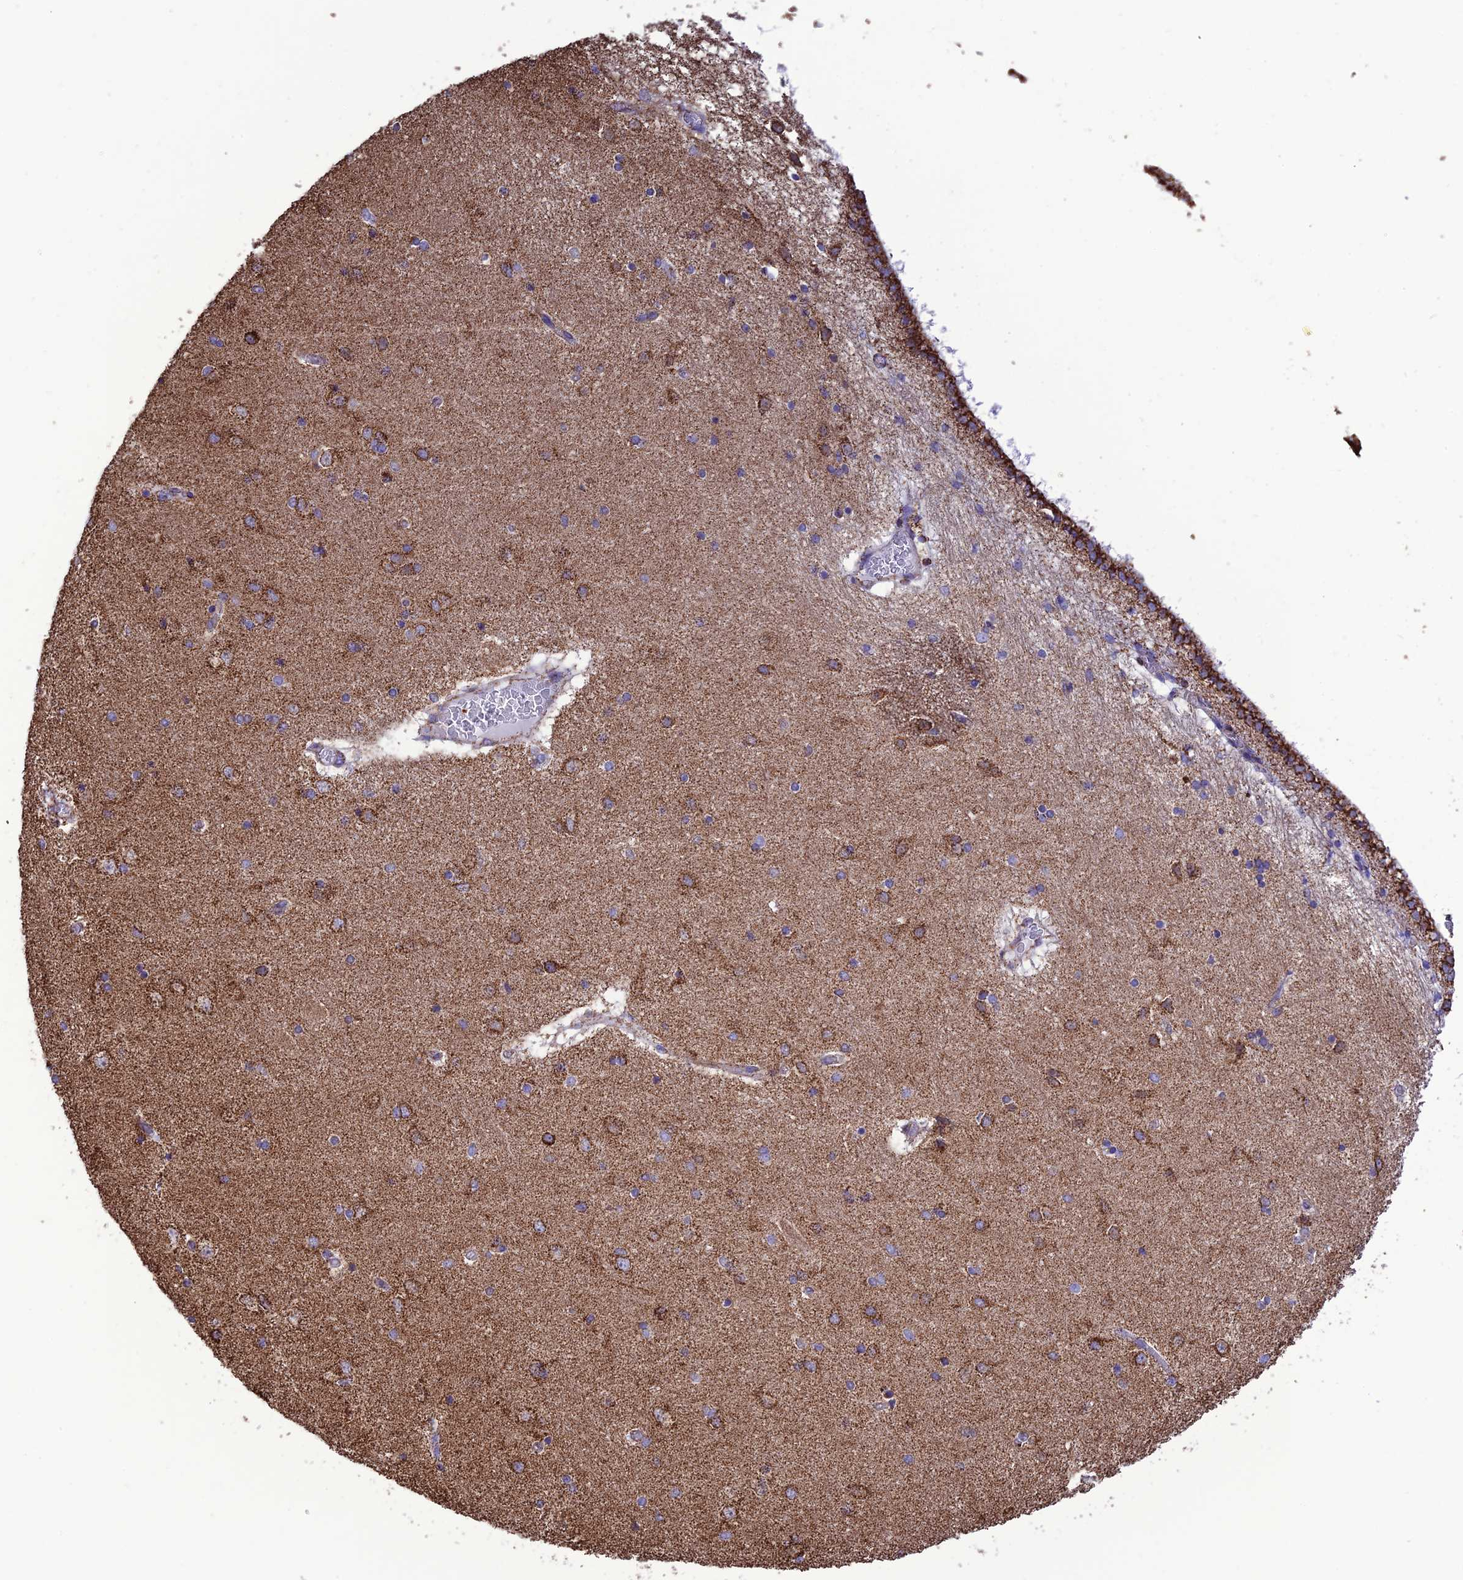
{"staining": {"intensity": "strong", "quantity": "<25%", "location": "cytoplasmic/membranous"}, "tissue": "hippocampus", "cell_type": "Glial cells", "image_type": "normal", "snomed": [{"axis": "morphology", "description": "Normal tissue, NOS"}, {"axis": "topography", "description": "Hippocampus"}], "caption": "This histopathology image exhibits immunohistochemistry (IHC) staining of normal hippocampus, with medium strong cytoplasmic/membranous staining in approximately <25% of glial cells.", "gene": "NDUFAF1", "patient": {"sex": "female", "age": 54}}